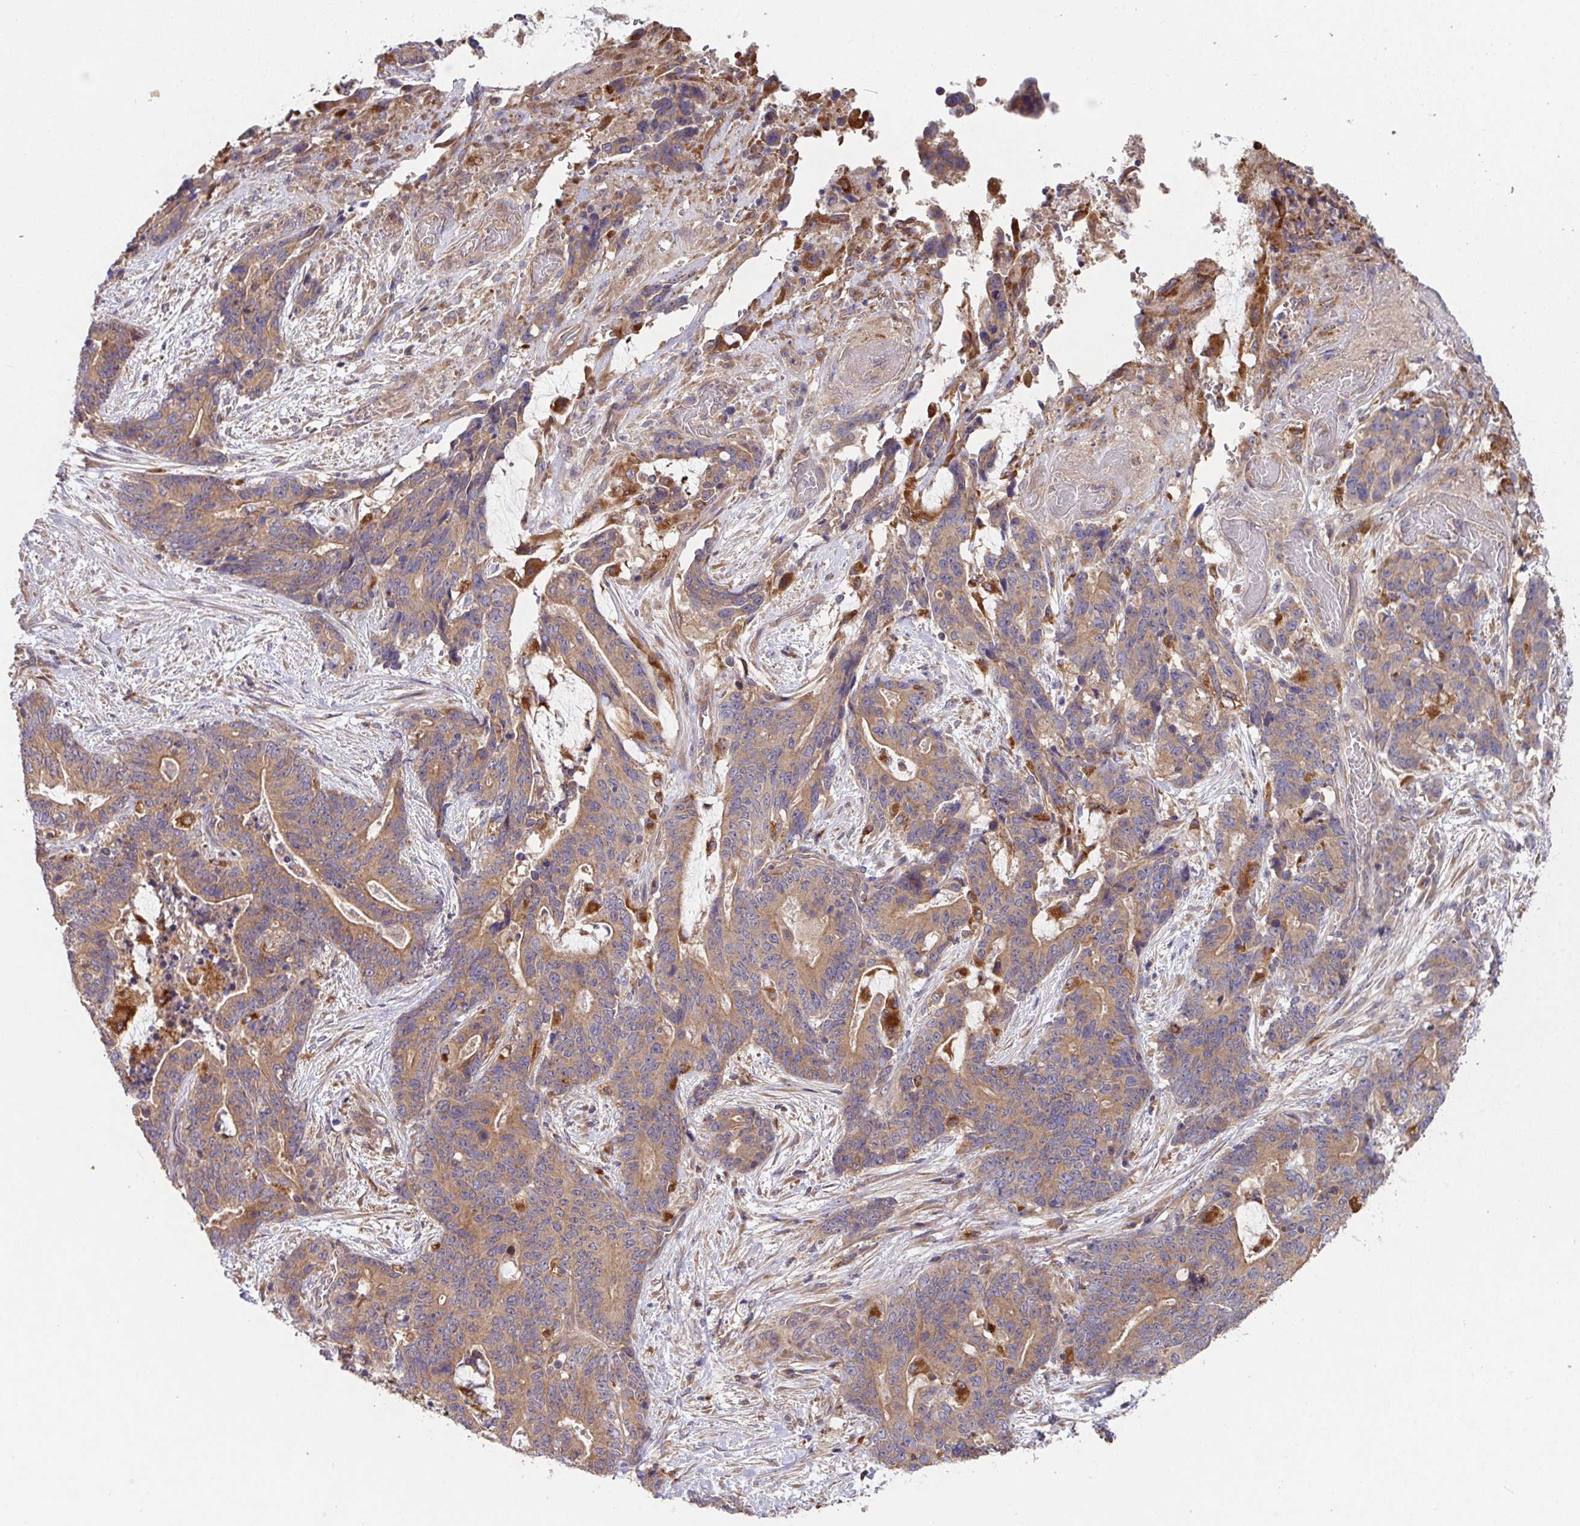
{"staining": {"intensity": "moderate", "quantity": ">75%", "location": "cytoplasmic/membranous"}, "tissue": "stomach cancer", "cell_type": "Tumor cells", "image_type": "cancer", "snomed": [{"axis": "morphology", "description": "Normal tissue, NOS"}, {"axis": "morphology", "description": "Adenocarcinoma, NOS"}, {"axis": "topography", "description": "Stomach"}], "caption": "A brown stain labels moderate cytoplasmic/membranous positivity of a protein in stomach cancer (adenocarcinoma) tumor cells.", "gene": "TRIM14", "patient": {"sex": "female", "age": 64}}